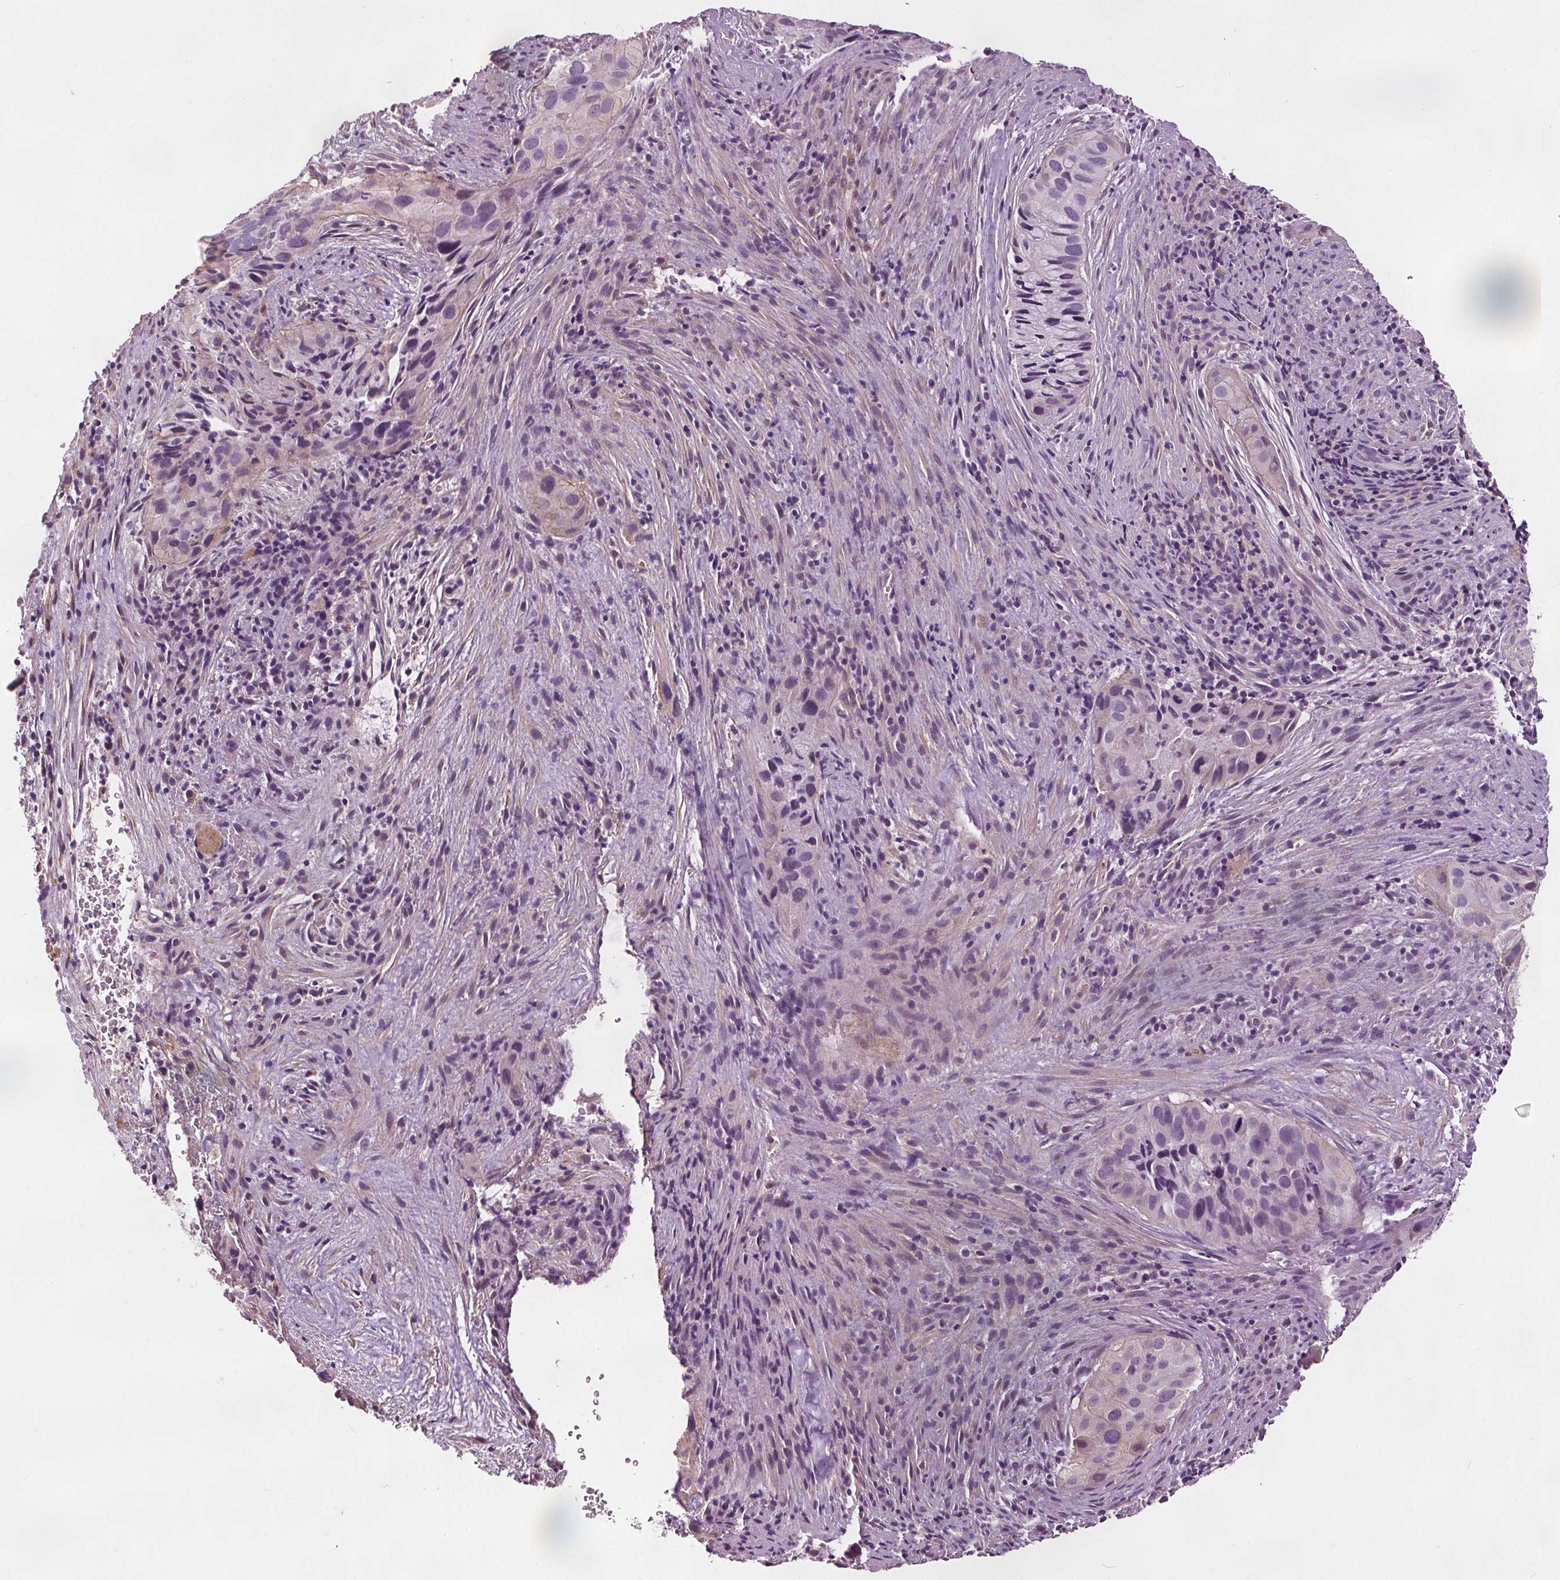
{"staining": {"intensity": "negative", "quantity": "none", "location": "none"}, "tissue": "cervical cancer", "cell_type": "Tumor cells", "image_type": "cancer", "snomed": [{"axis": "morphology", "description": "Squamous cell carcinoma, NOS"}, {"axis": "topography", "description": "Cervix"}], "caption": "Human cervical cancer stained for a protein using immunohistochemistry (IHC) exhibits no positivity in tumor cells.", "gene": "RASA1", "patient": {"sex": "female", "age": 38}}